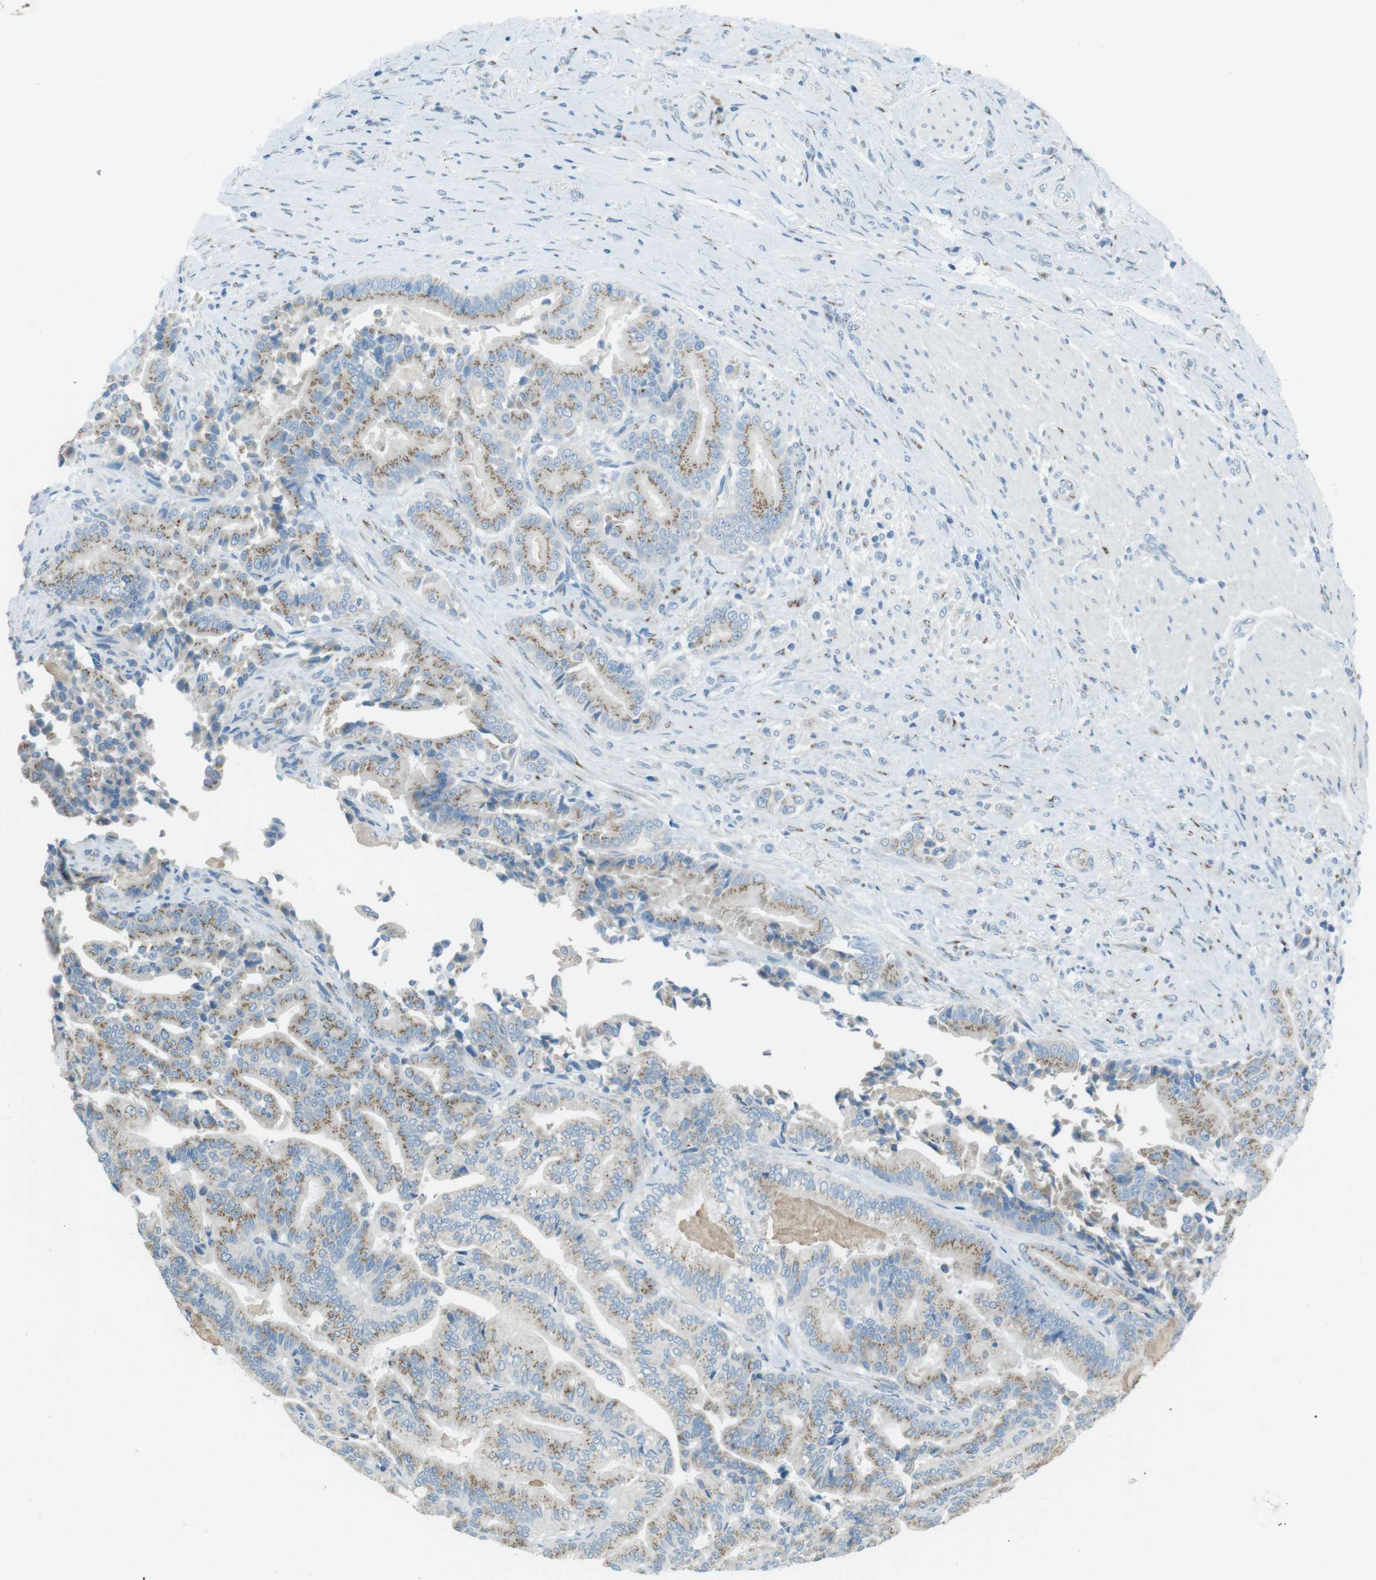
{"staining": {"intensity": "moderate", "quantity": "25%-75%", "location": "cytoplasmic/membranous"}, "tissue": "pancreatic cancer", "cell_type": "Tumor cells", "image_type": "cancer", "snomed": [{"axis": "morphology", "description": "Normal tissue, NOS"}, {"axis": "morphology", "description": "Adenocarcinoma, NOS"}, {"axis": "topography", "description": "Pancreas"}], "caption": "Pancreatic cancer (adenocarcinoma) tissue exhibits moderate cytoplasmic/membranous staining in approximately 25%-75% of tumor cells, visualized by immunohistochemistry.", "gene": "TXNDC15", "patient": {"sex": "male", "age": 63}}